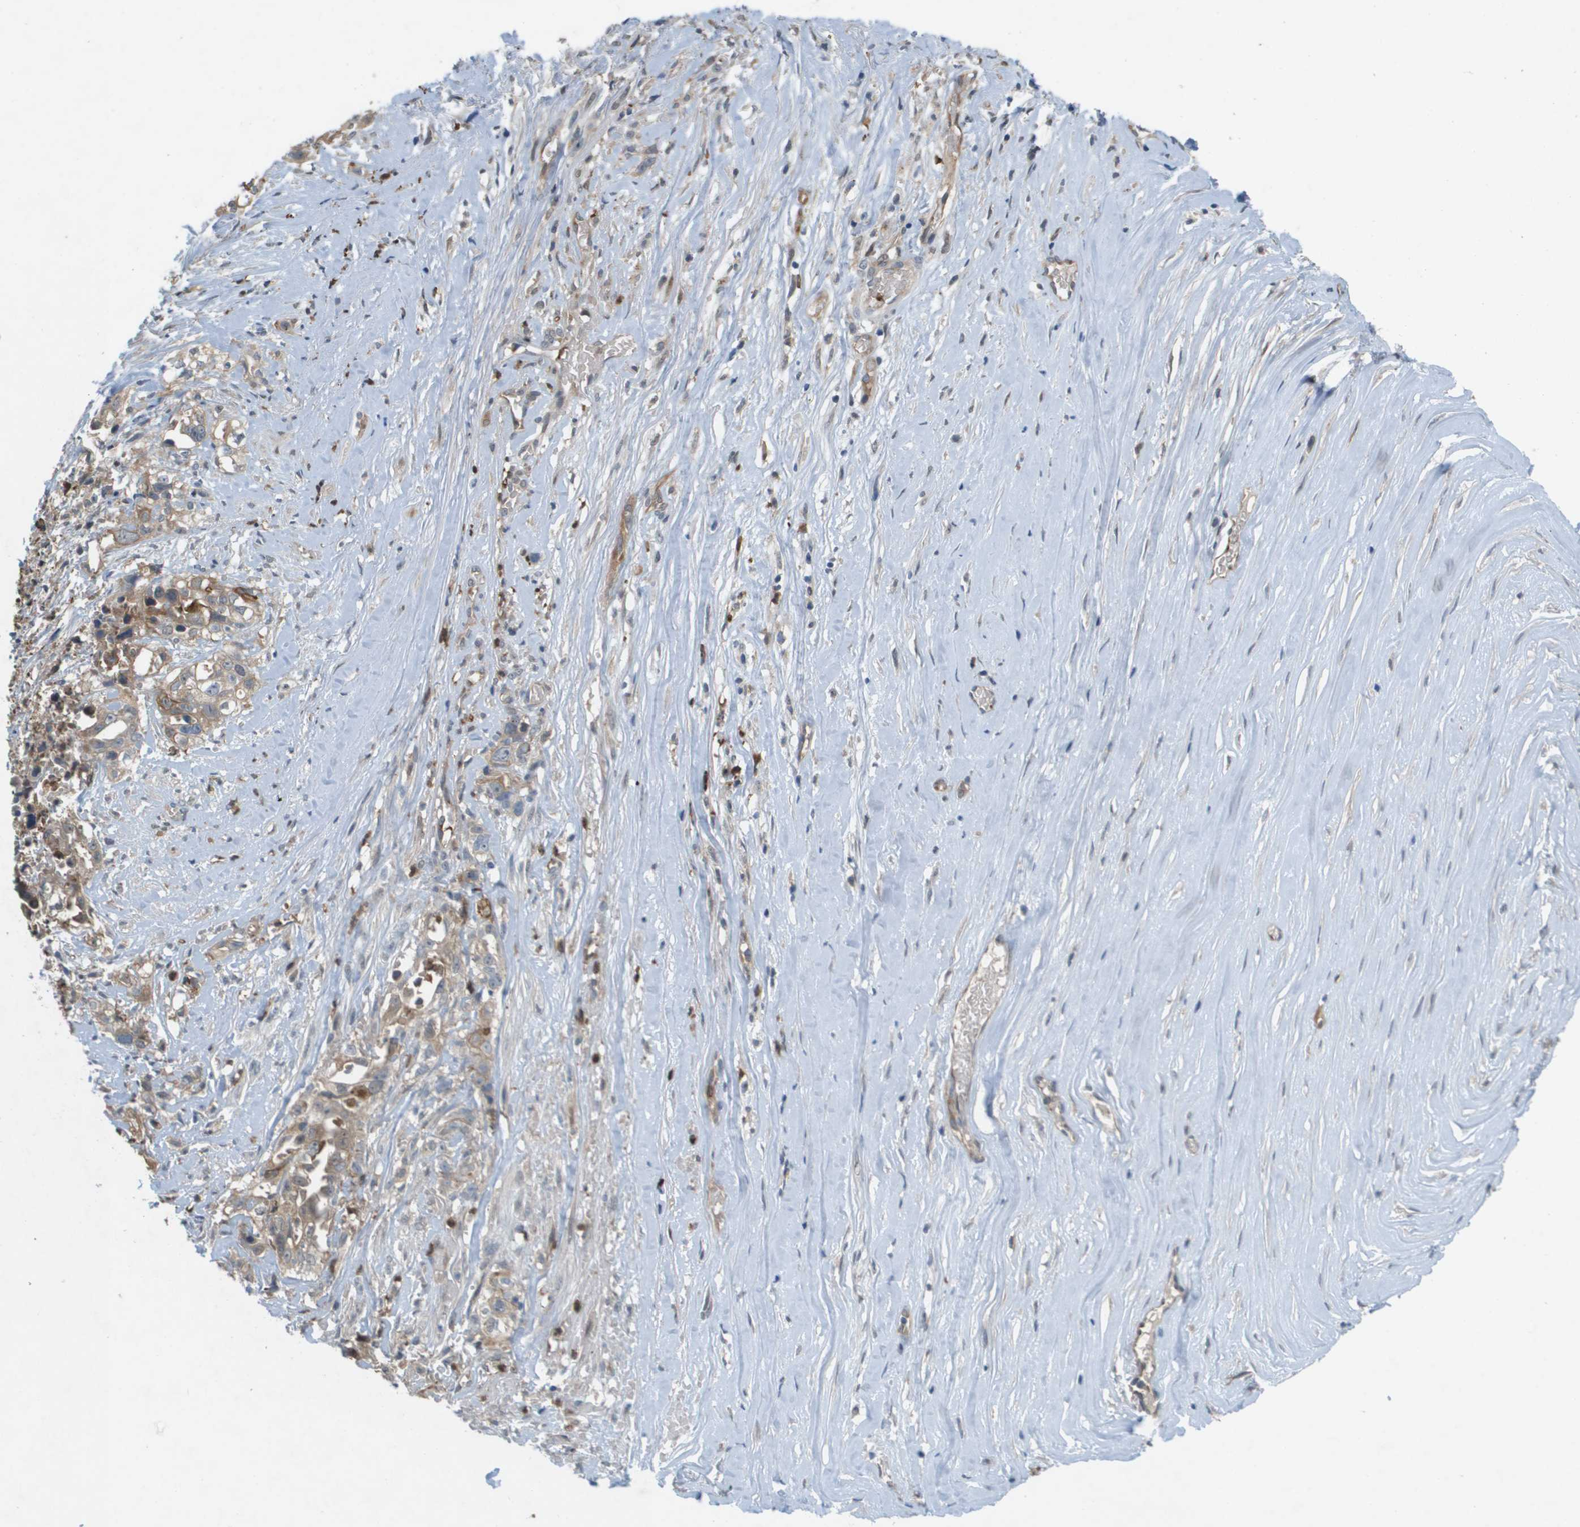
{"staining": {"intensity": "moderate", "quantity": ">75%", "location": "cytoplasmic/membranous"}, "tissue": "liver cancer", "cell_type": "Tumor cells", "image_type": "cancer", "snomed": [{"axis": "morphology", "description": "Cholangiocarcinoma"}, {"axis": "topography", "description": "Liver"}], "caption": "The histopathology image reveals immunohistochemical staining of cholangiocarcinoma (liver). There is moderate cytoplasmic/membranous positivity is identified in about >75% of tumor cells.", "gene": "PALD1", "patient": {"sex": "female", "age": 70}}